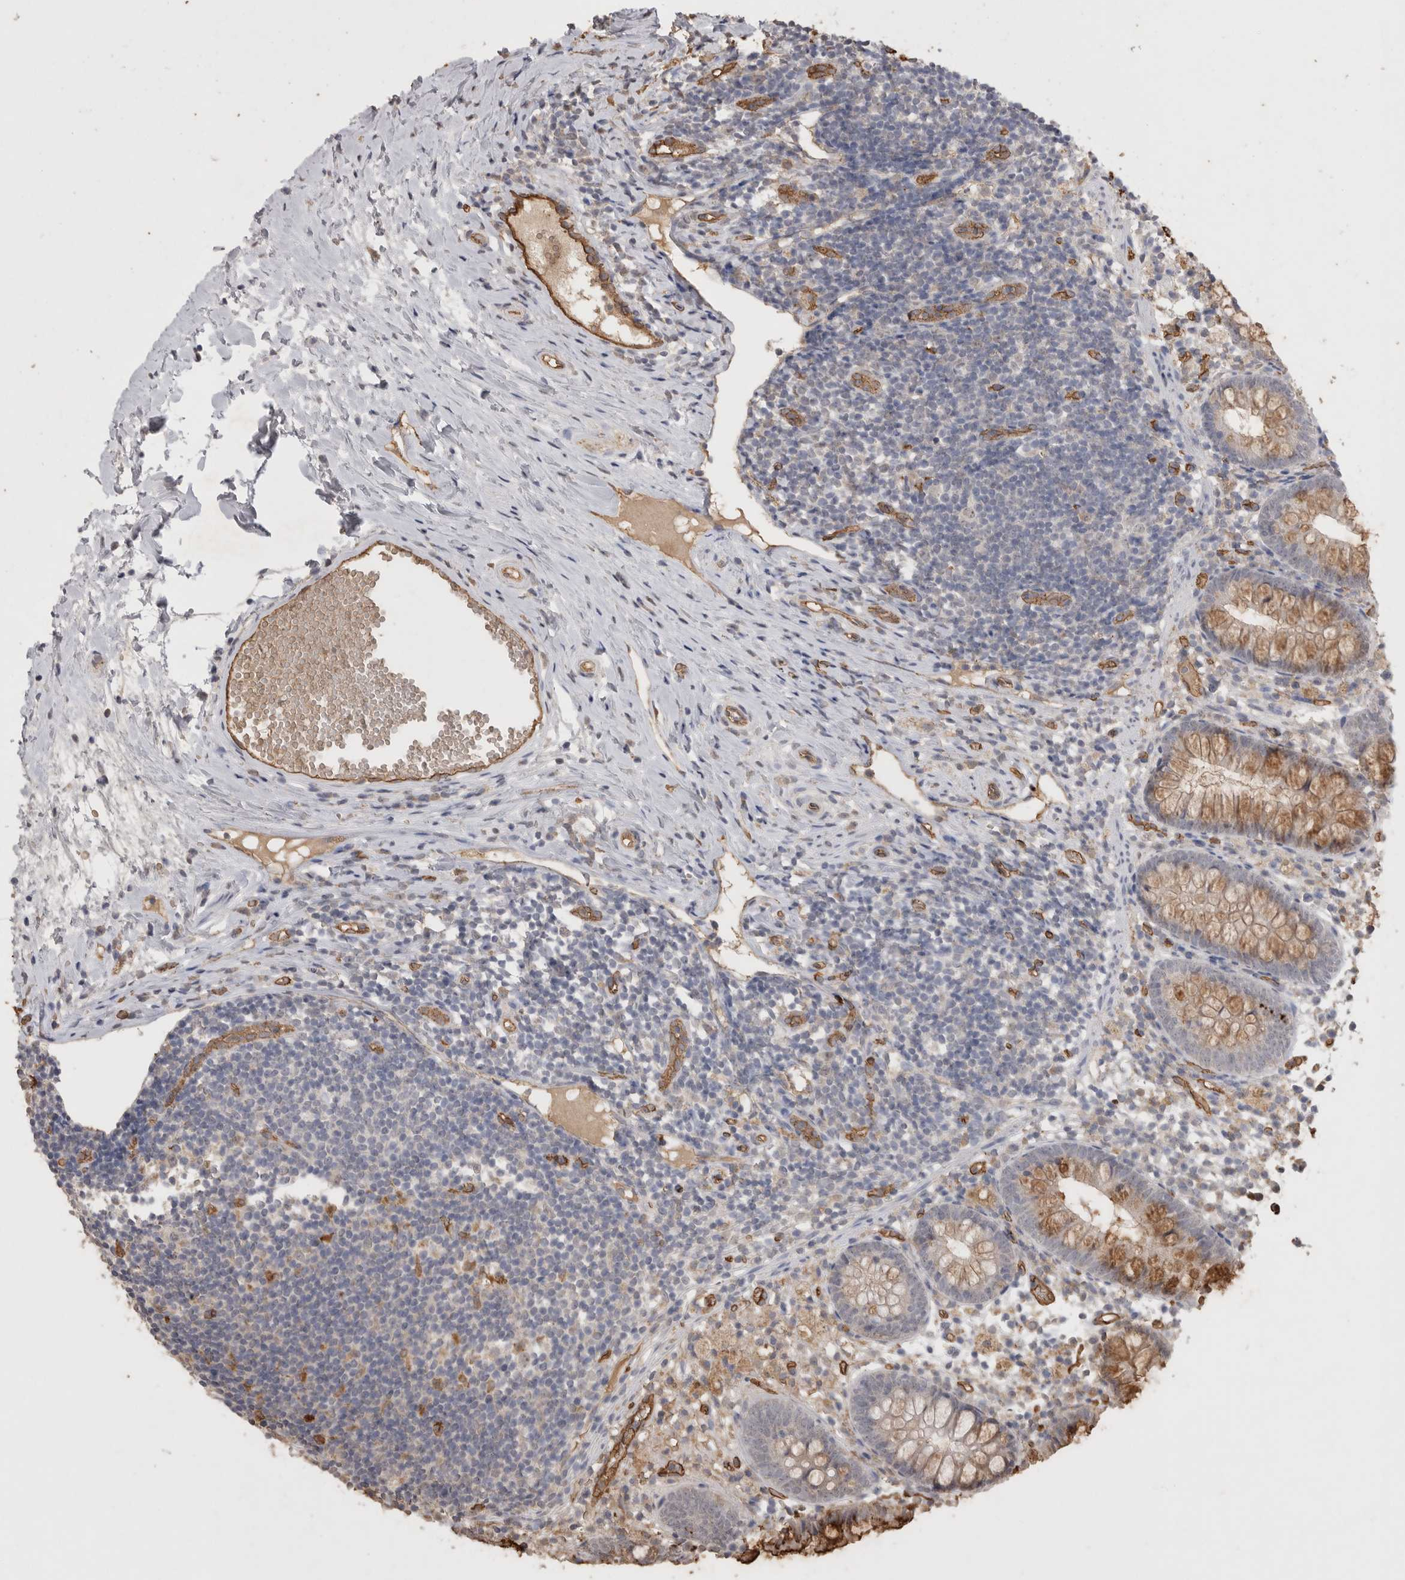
{"staining": {"intensity": "moderate", "quantity": "25%-75%", "location": "cytoplasmic/membranous"}, "tissue": "appendix", "cell_type": "Glandular cells", "image_type": "normal", "snomed": [{"axis": "morphology", "description": "Normal tissue, NOS"}, {"axis": "topography", "description": "Appendix"}], "caption": "Immunohistochemistry (IHC) of benign human appendix demonstrates medium levels of moderate cytoplasmic/membranous expression in approximately 25%-75% of glandular cells. (brown staining indicates protein expression, while blue staining denotes nuclei).", "gene": "IL27", "patient": {"sex": "female", "age": 20}}